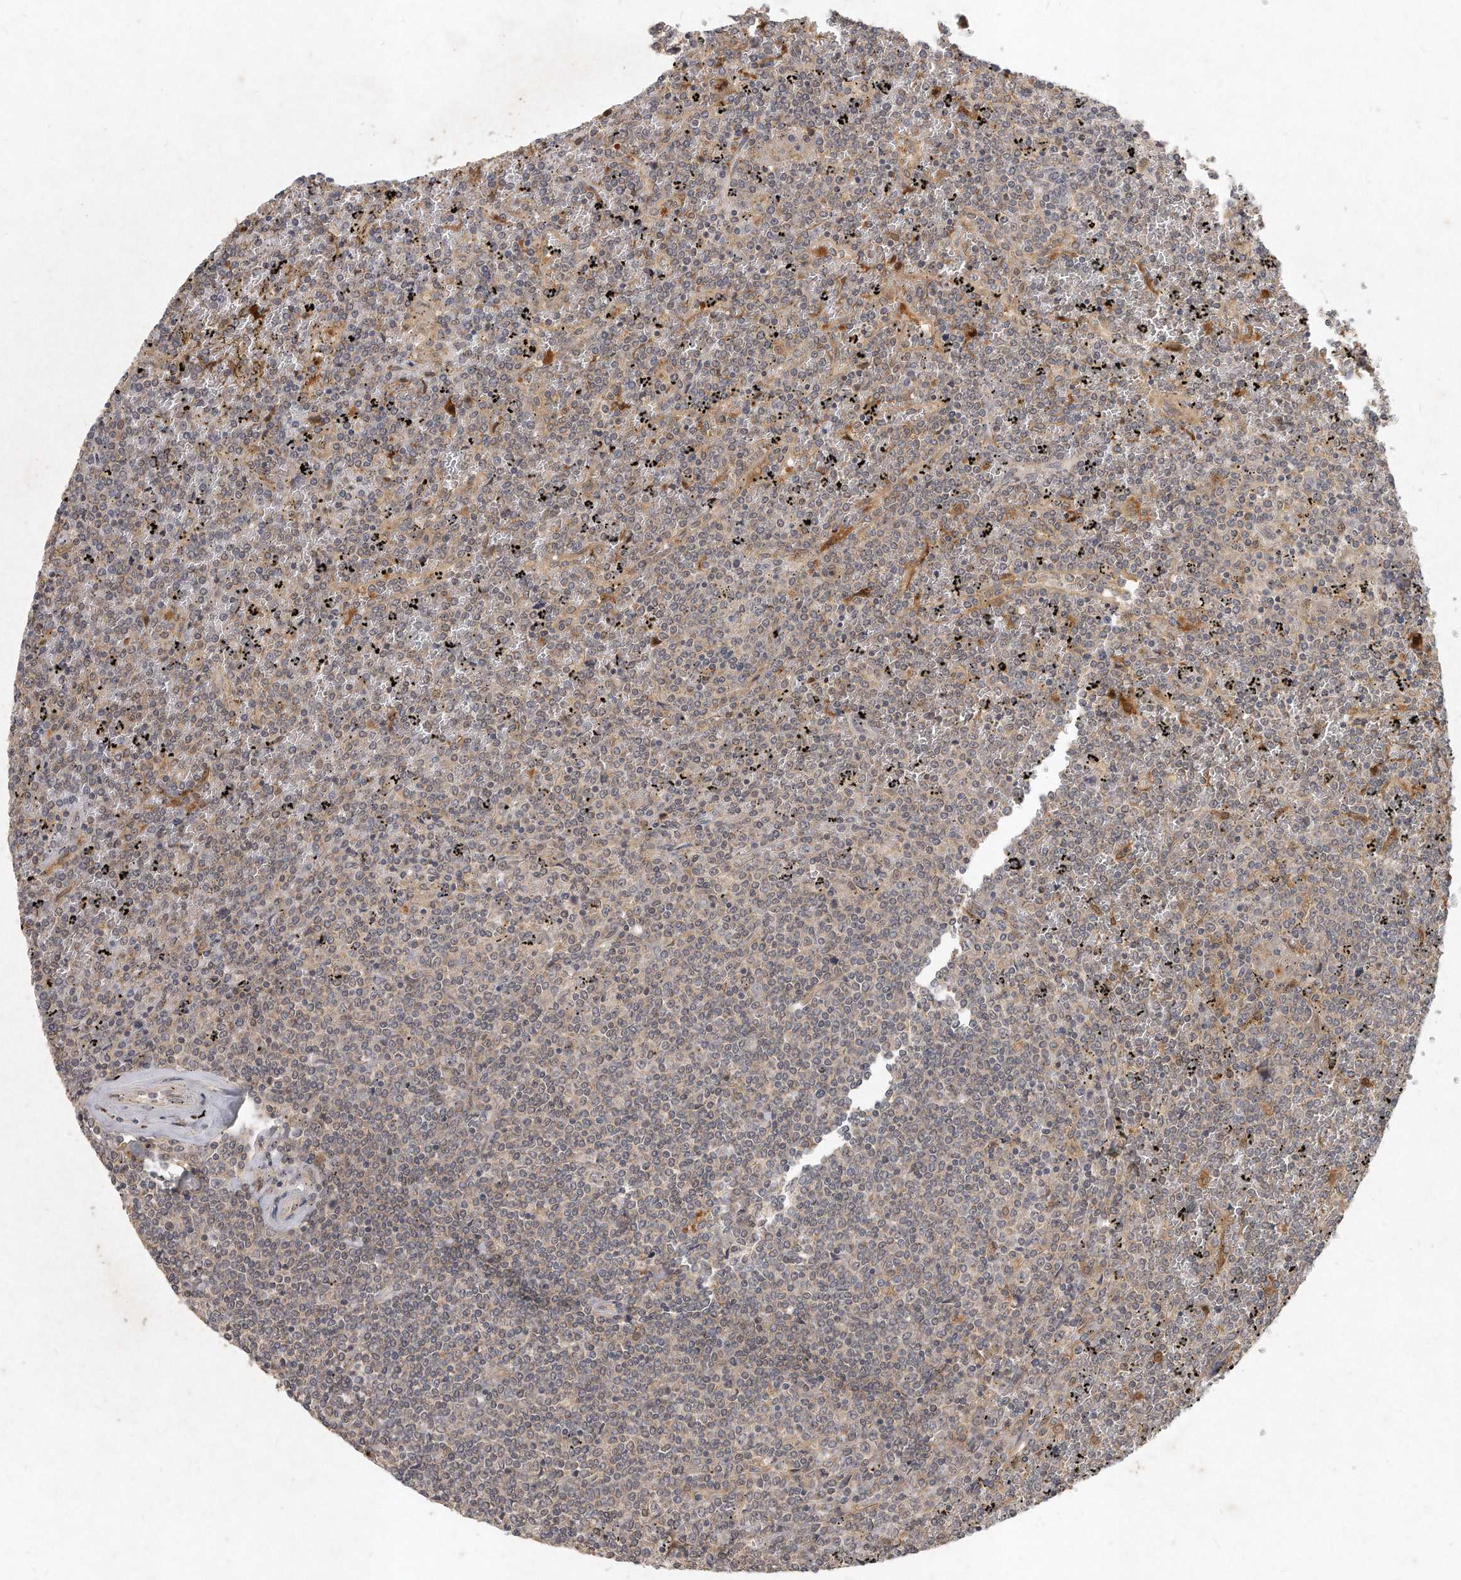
{"staining": {"intensity": "weak", "quantity": "<25%", "location": "cytoplasmic/membranous"}, "tissue": "lymphoma", "cell_type": "Tumor cells", "image_type": "cancer", "snomed": [{"axis": "morphology", "description": "Malignant lymphoma, non-Hodgkin's type, Low grade"}, {"axis": "topography", "description": "Spleen"}], "caption": "This is an immunohistochemistry micrograph of lymphoma. There is no staining in tumor cells.", "gene": "LGALS8", "patient": {"sex": "female", "age": 19}}